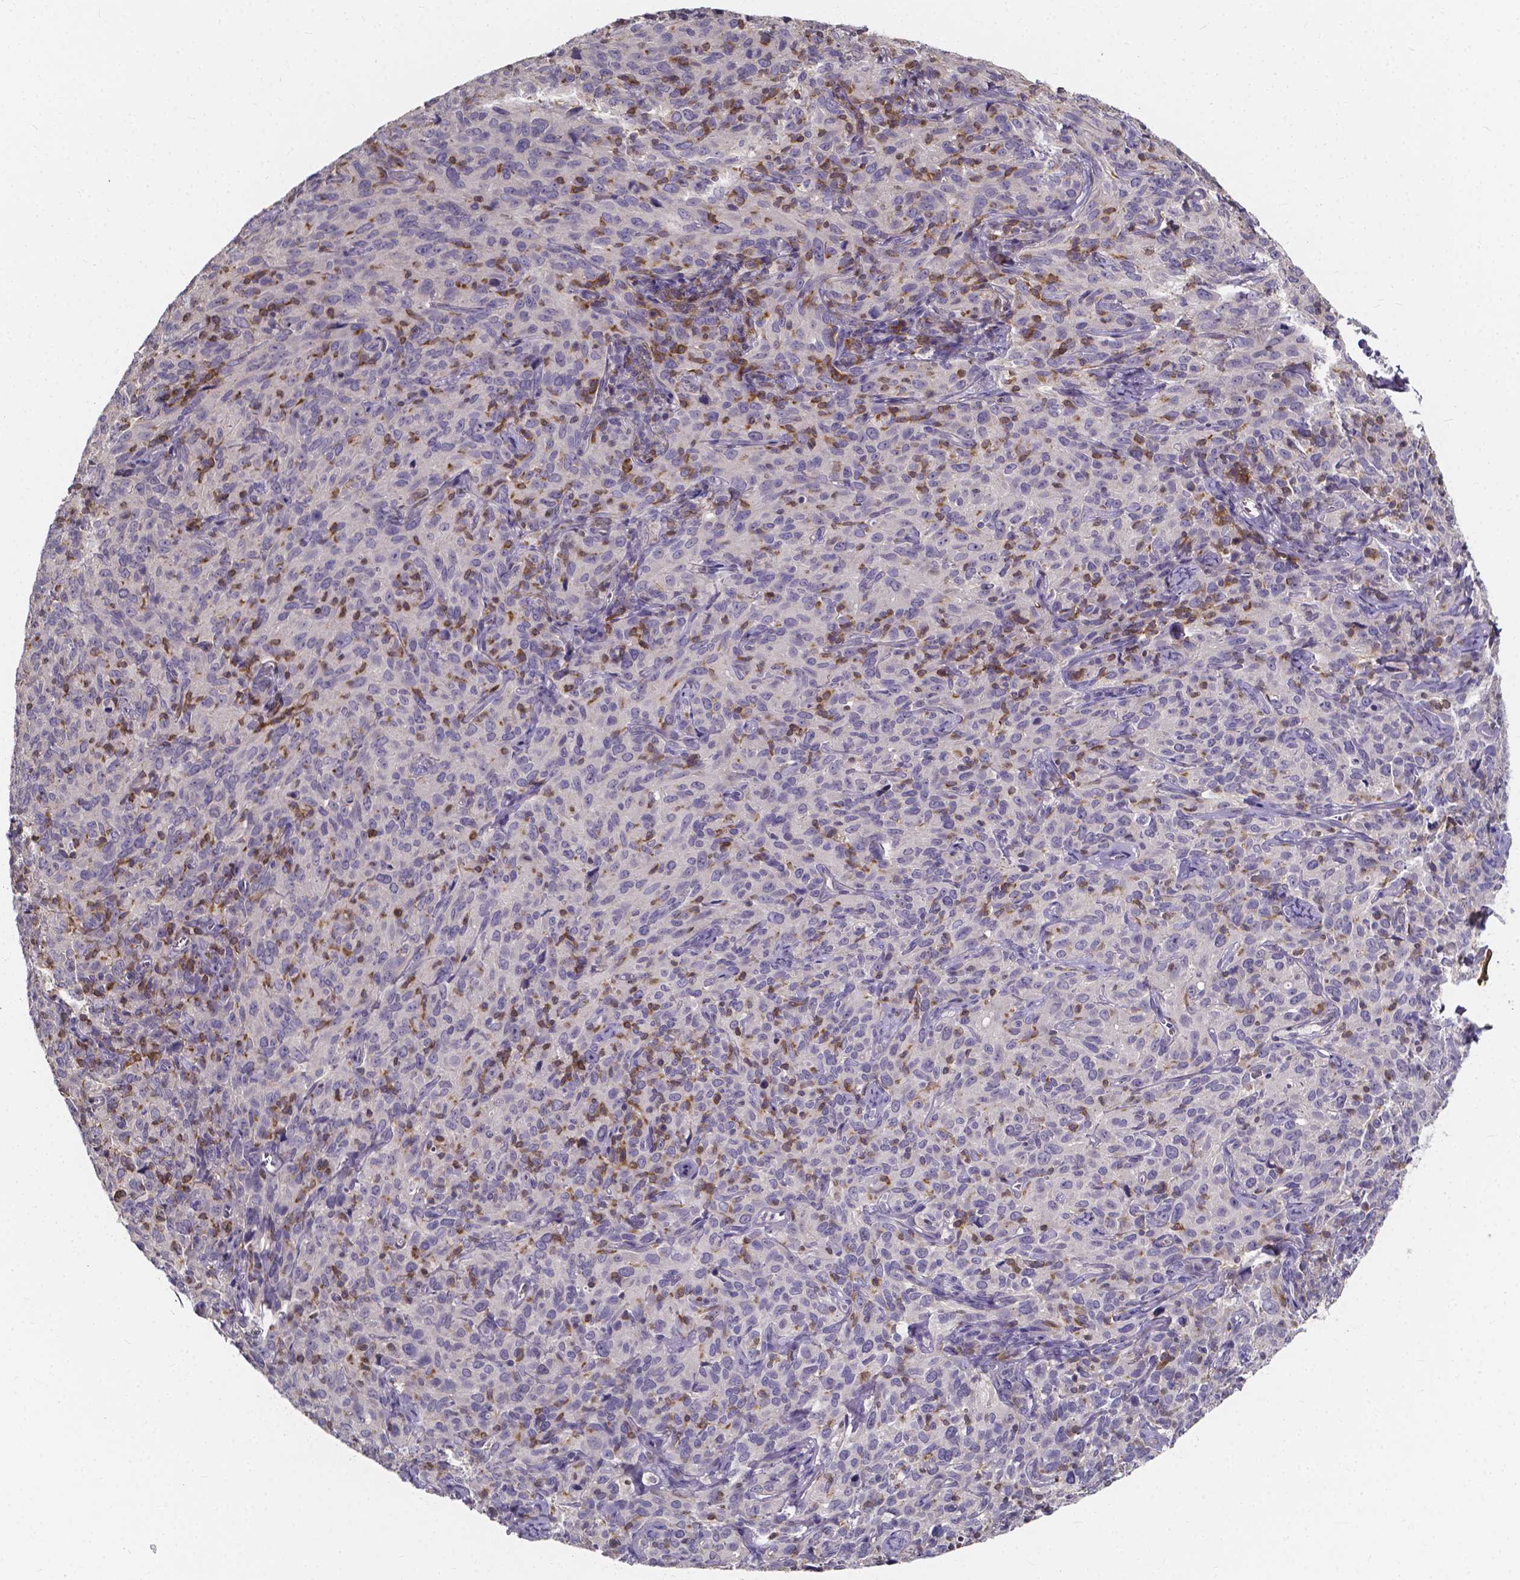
{"staining": {"intensity": "negative", "quantity": "none", "location": "none"}, "tissue": "cervical cancer", "cell_type": "Tumor cells", "image_type": "cancer", "snomed": [{"axis": "morphology", "description": "Squamous cell carcinoma, NOS"}, {"axis": "topography", "description": "Cervix"}], "caption": "DAB immunohistochemical staining of cervical cancer displays no significant staining in tumor cells.", "gene": "THEMIS", "patient": {"sex": "female", "age": 51}}